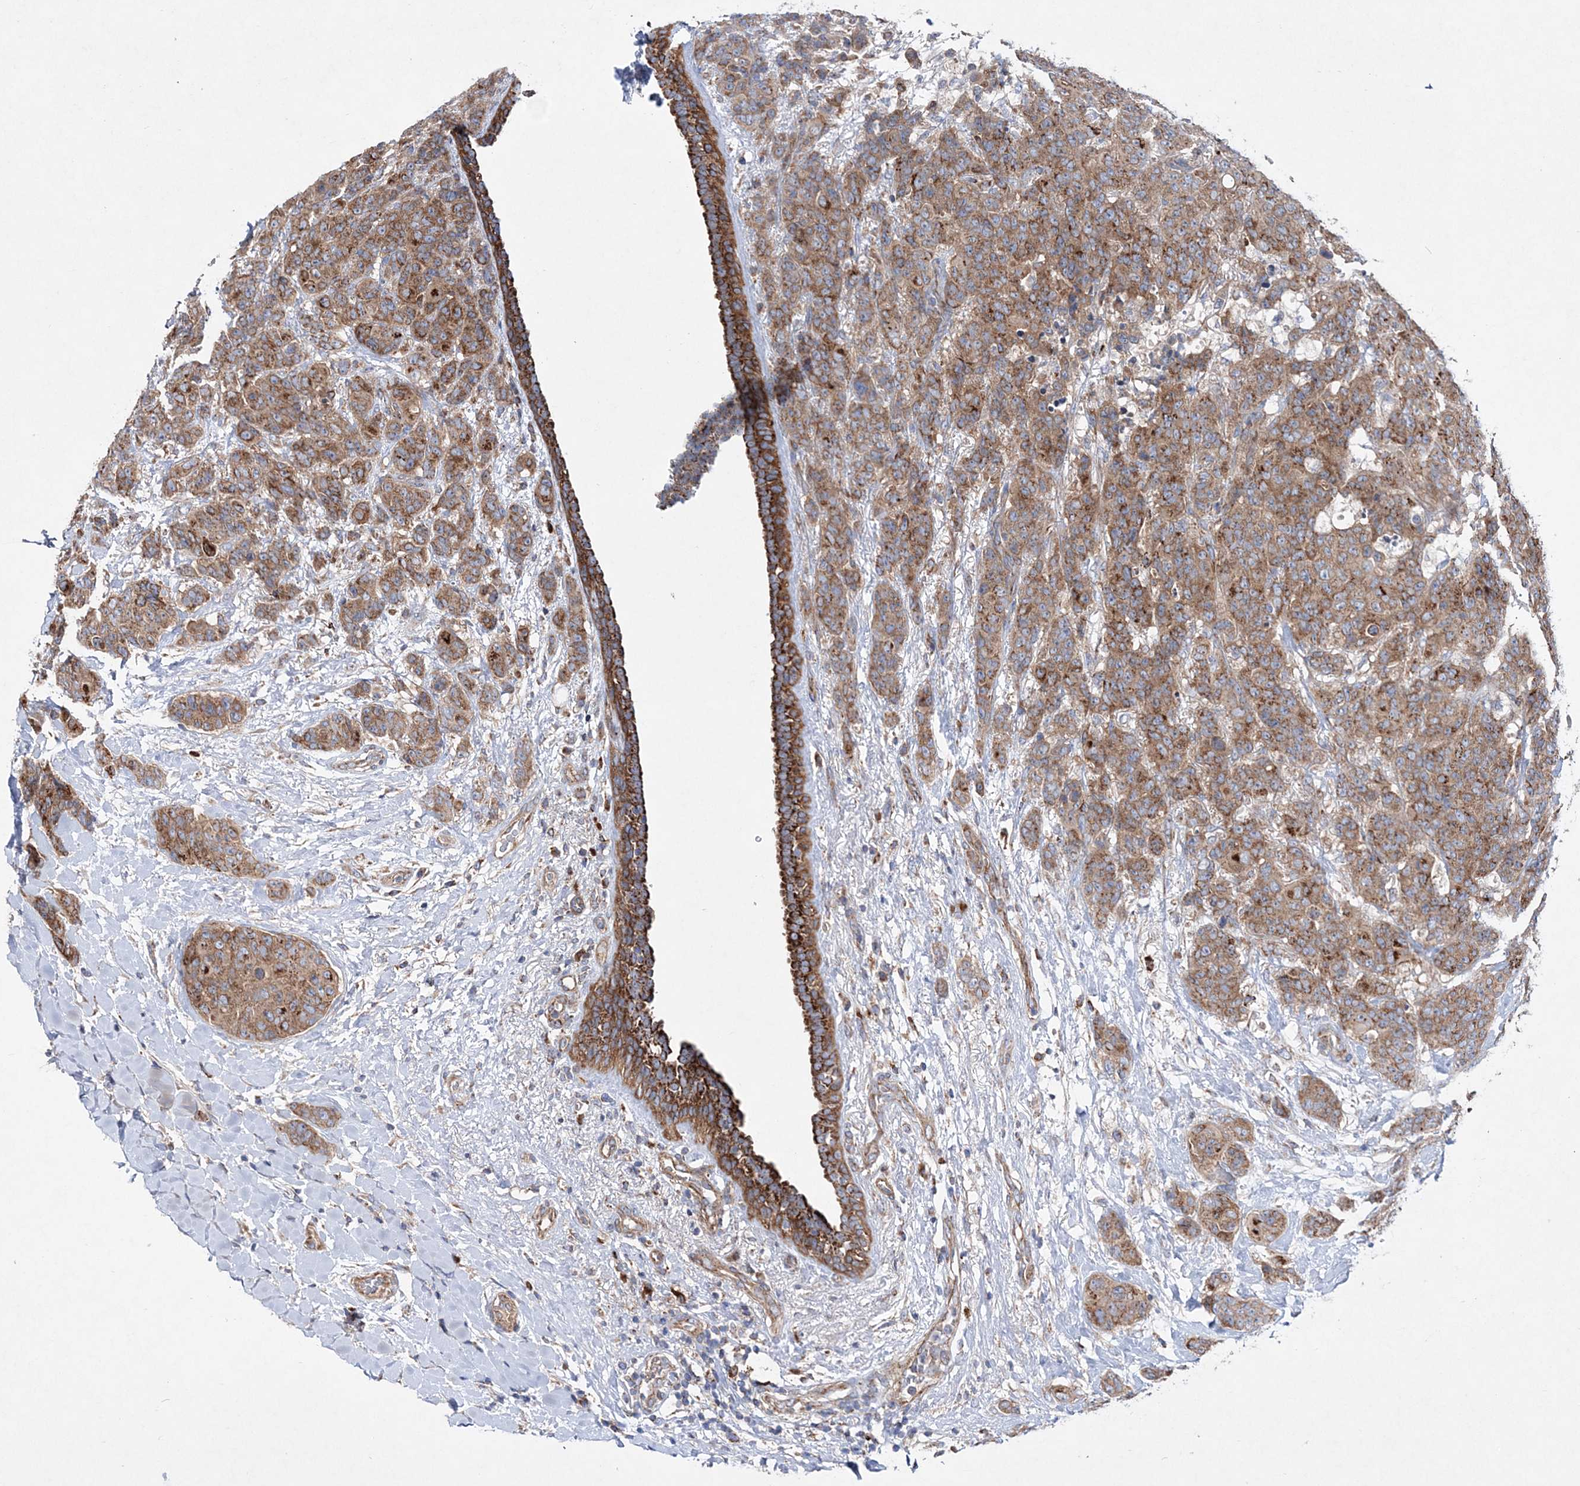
{"staining": {"intensity": "moderate", "quantity": ">75%", "location": "cytoplasmic/membranous"}, "tissue": "breast cancer", "cell_type": "Tumor cells", "image_type": "cancer", "snomed": [{"axis": "morphology", "description": "Duct carcinoma"}, {"axis": "topography", "description": "Breast"}], "caption": "Protein staining of invasive ductal carcinoma (breast) tissue shows moderate cytoplasmic/membranous expression in about >75% of tumor cells.", "gene": "NGLY1", "patient": {"sex": "female", "age": 40}}